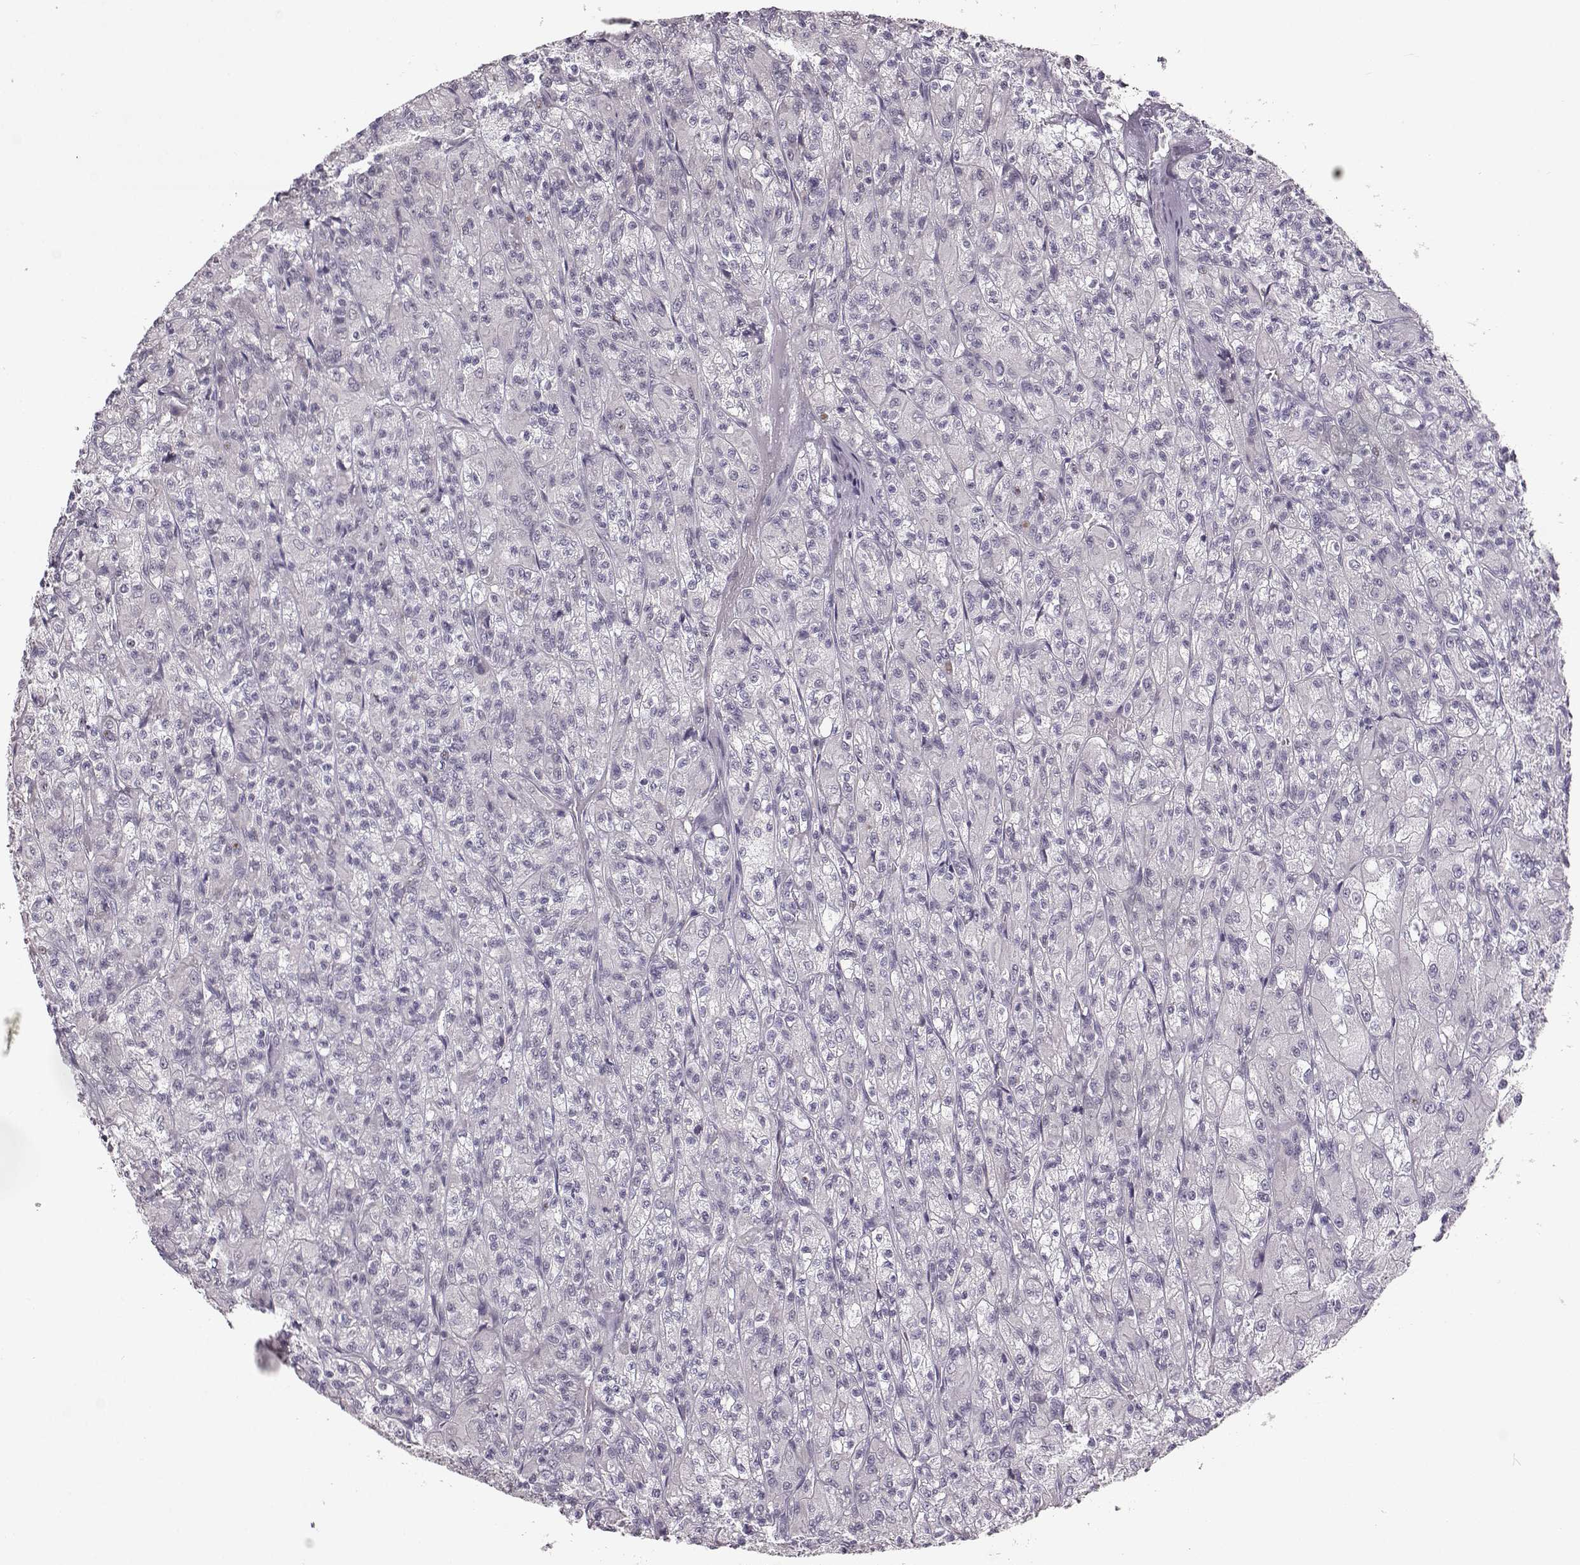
{"staining": {"intensity": "negative", "quantity": "none", "location": "none"}, "tissue": "renal cancer", "cell_type": "Tumor cells", "image_type": "cancer", "snomed": [{"axis": "morphology", "description": "Adenocarcinoma, NOS"}, {"axis": "topography", "description": "Kidney"}], "caption": "This micrograph is of renal cancer (adenocarcinoma) stained with immunohistochemistry (IHC) to label a protein in brown with the nuclei are counter-stained blue. There is no staining in tumor cells.", "gene": "MAP6D1", "patient": {"sex": "female", "age": 70}}